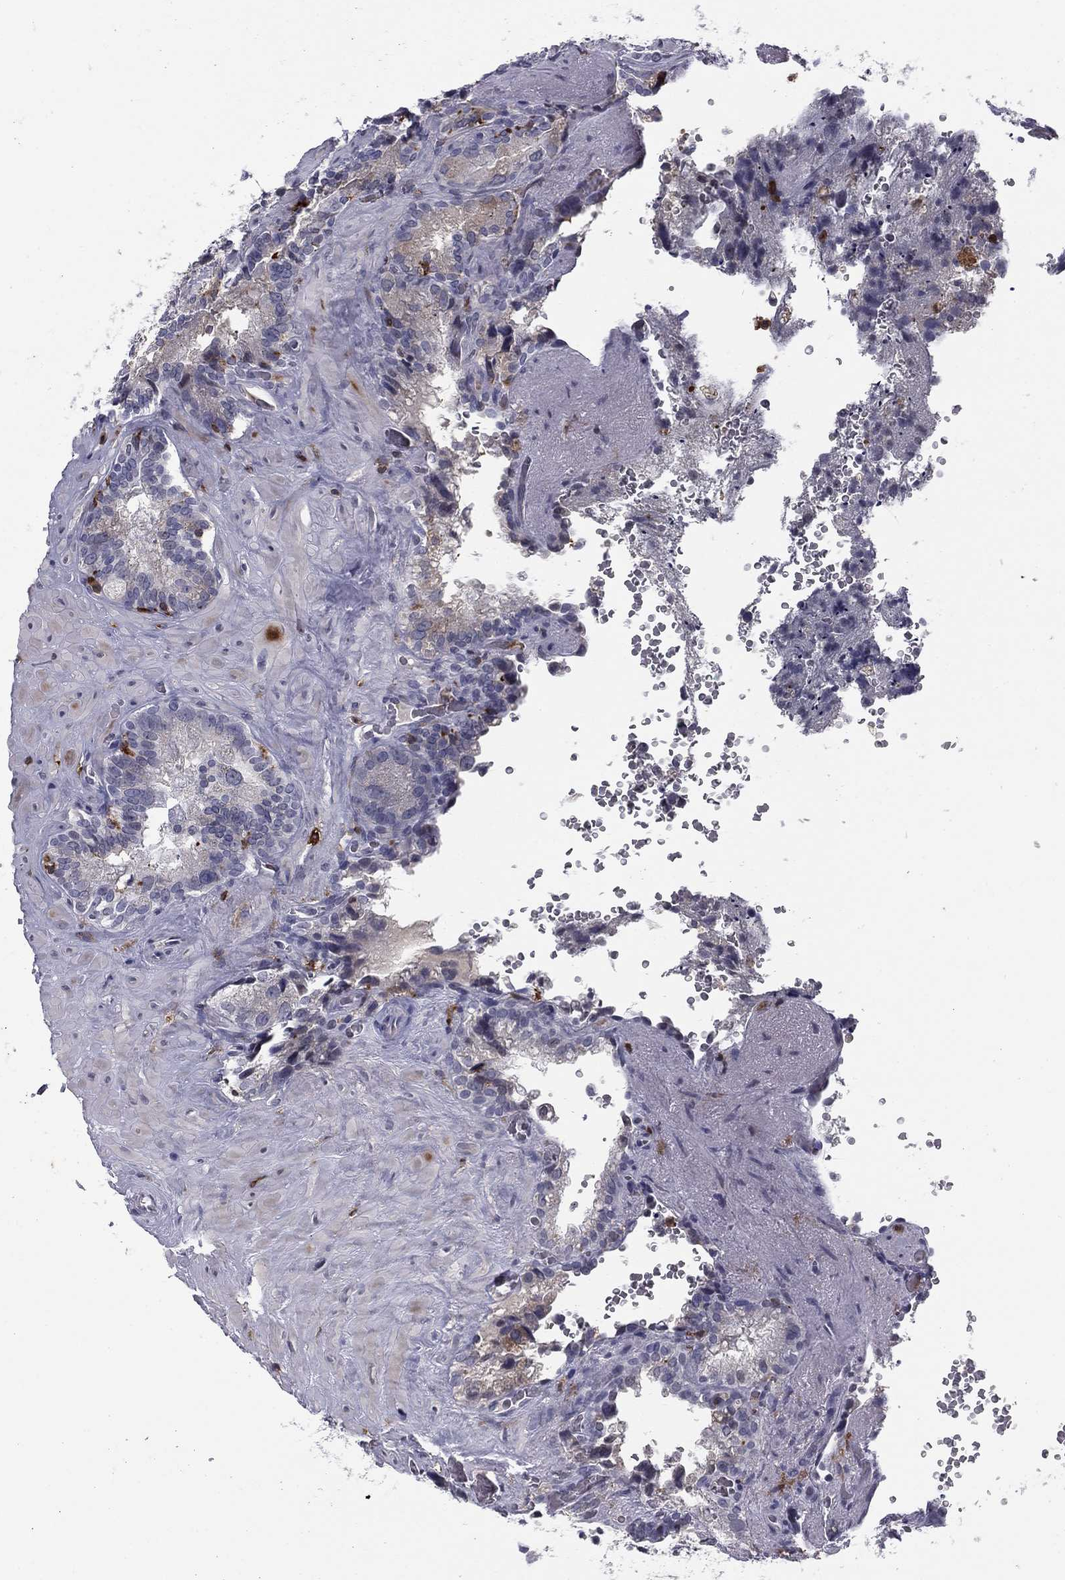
{"staining": {"intensity": "weak", "quantity": "25%-75%", "location": "cytoplasmic/membranous"}, "tissue": "seminal vesicle", "cell_type": "Glandular cells", "image_type": "normal", "snomed": [{"axis": "morphology", "description": "Normal tissue, NOS"}, {"axis": "topography", "description": "Seminal veicle"}], "caption": "A photomicrograph showing weak cytoplasmic/membranous positivity in approximately 25%-75% of glandular cells in unremarkable seminal vesicle, as visualized by brown immunohistochemical staining.", "gene": "PLCB2", "patient": {"sex": "male", "age": 72}}